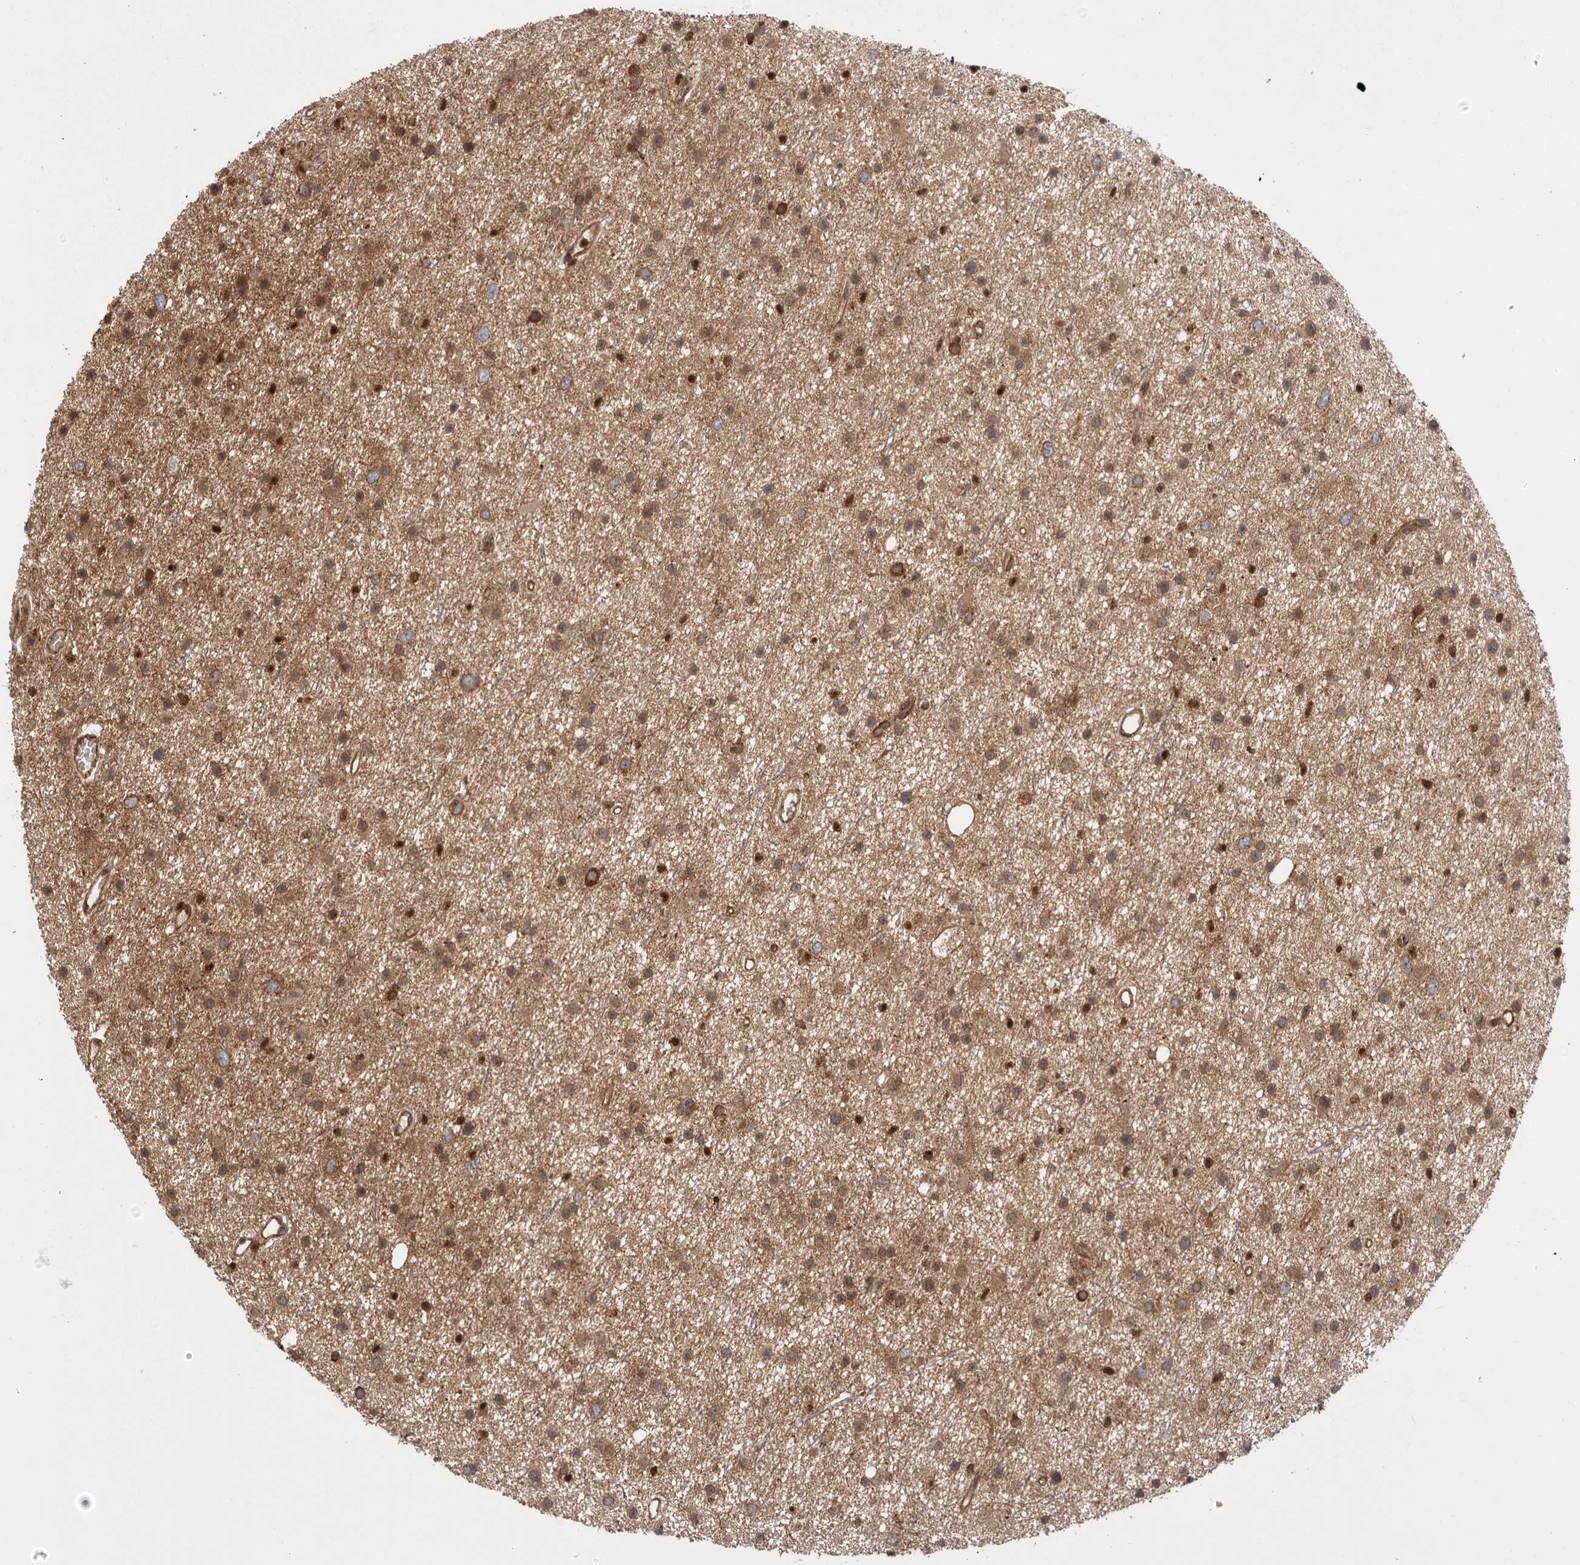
{"staining": {"intensity": "moderate", "quantity": ">75%", "location": "cytoplasmic/membranous"}, "tissue": "glioma", "cell_type": "Tumor cells", "image_type": "cancer", "snomed": [{"axis": "morphology", "description": "Glioma, malignant, Low grade"}, {"axis": "topography", "description": "Cerebral cortex"}], "caption": "Tumor cells reveal medium levels of moderate cytoplasmic/membranous expression in approximately >75% of cells in human glioma.", "gene": "DHDDS", "patient": {"sex": "female", "age": 39}}